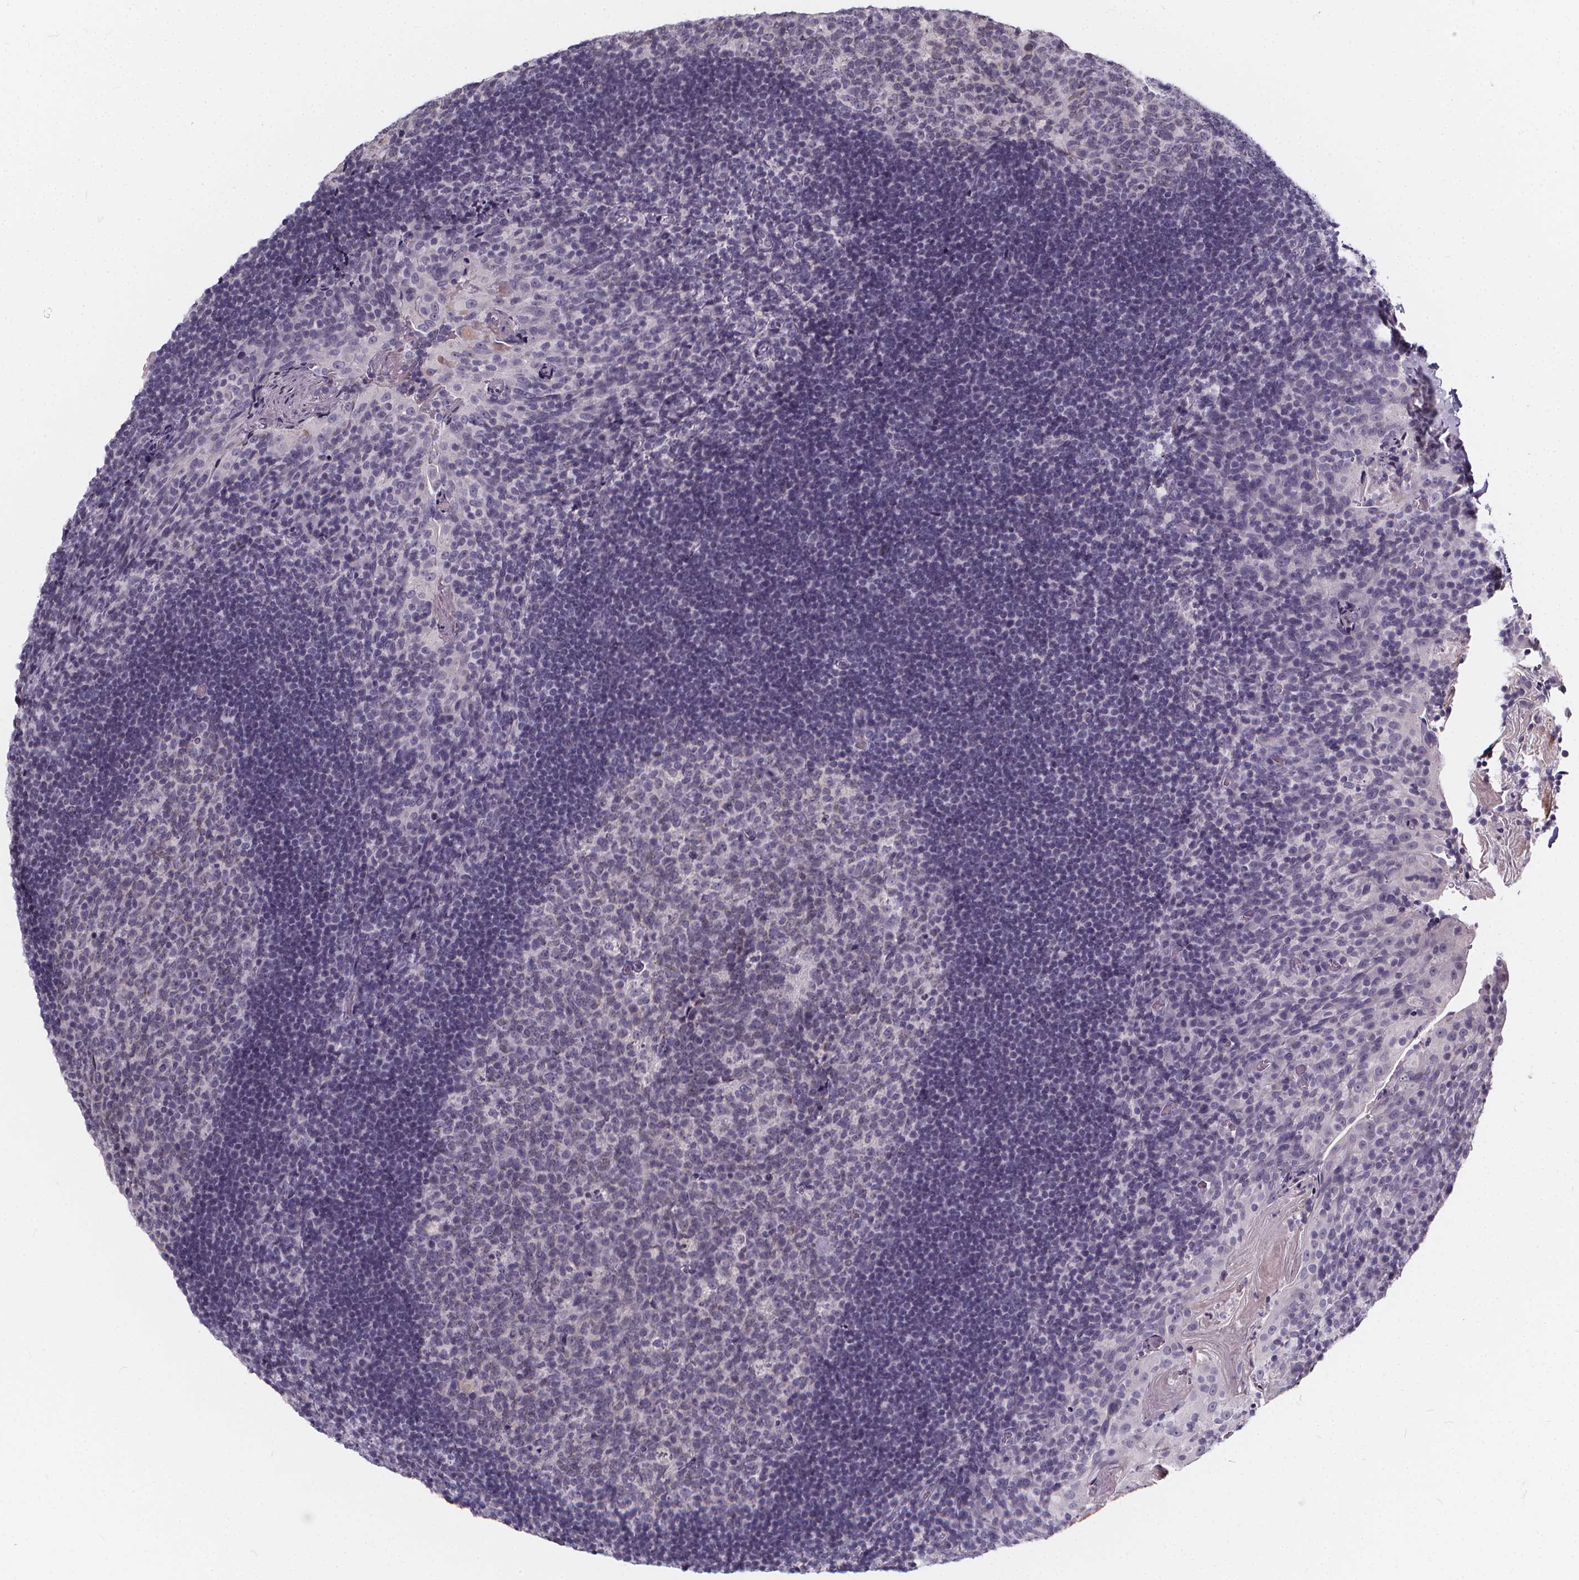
{"staining": {"intensity": "negative", "quantity": "none", "location": "none"}, "tissue": "tonsil", "cell_type": "Germinal center cells", "image_type": "normal", "snomed": [{"axis": "morphology", "description": "Normal tissue, NOS"}, {"axis": "topography", "description": "Tonsil"}], "caption": "The image exhibits no staining of germinal center cells in normal tonsil. Brightfield microscopy of IHC stained with DAB (3,3'-diaminobenzidine) (brown) and hematoxylin (blue), captured at high magnification.", "gene": "SPEF2", "patient": {"sex": "male", "age": 17}}